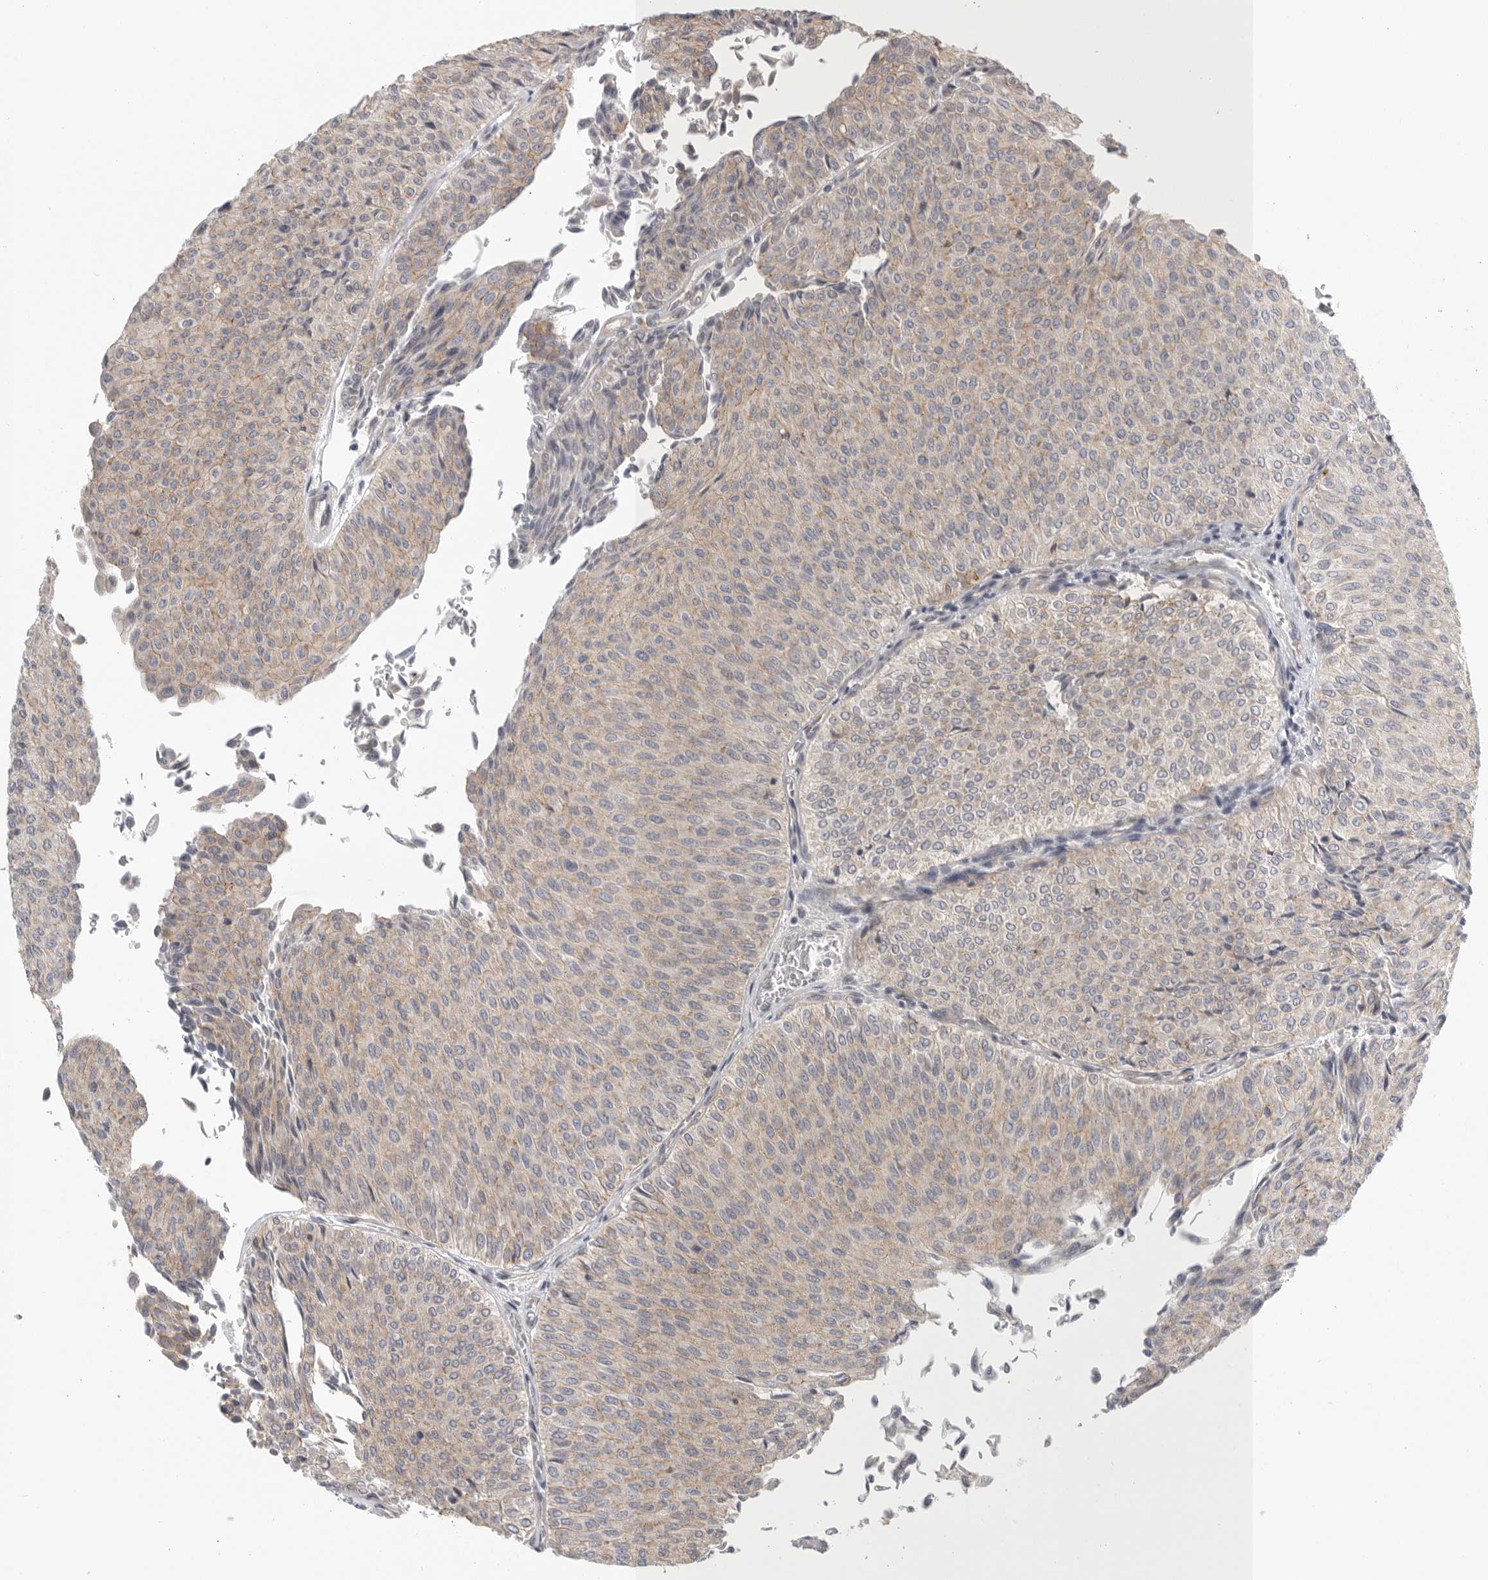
{"staining": {"intensity": "weak", "quantity": "25%-75%", "location": "cytoplasmic/membranous"}, "tissue": "urothelial cancer", "cell_type": "Tumor cells", "image_type": "cancer", "snomed": [{"axis": "morphology", "description": "Urothelial carcinoma, Low grade"}, {"axis": "topography", "description": "Urinary bladder"}], "caption": "A micrograph showing weak cytoplasmic/membranous staining in approximately 25%-75% of tumor cells in low-grade urothelial carcinoma, as visualized by brown immunohistochemical staining.", "gene": "STAB2", "patient": {"sex": "male", "age": 78}}